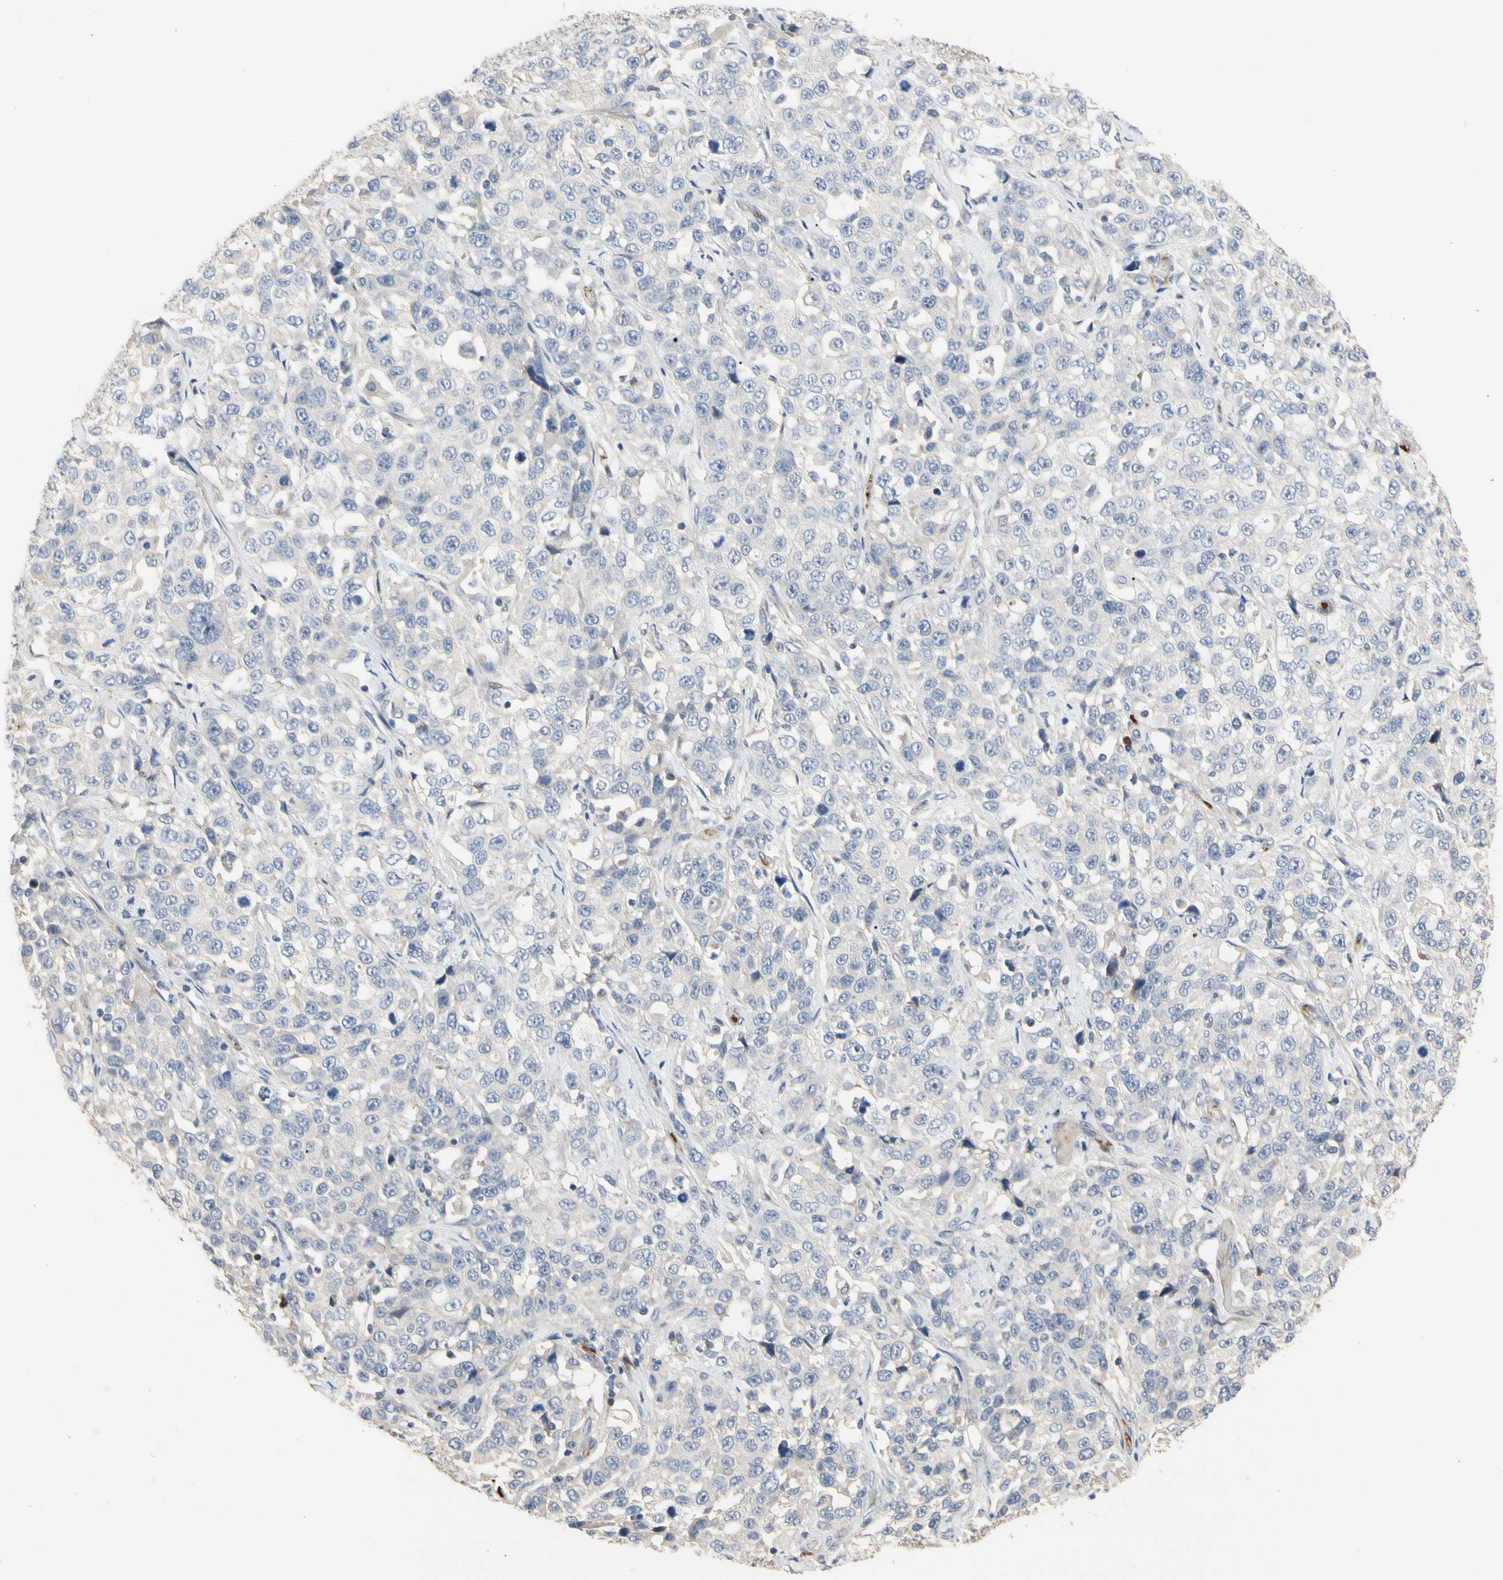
{"staining": {"intensity": "negative", "quantity": "none", "location": "none"}, "tissue": "stomach cancer", "cell_type": "Tumor cells", "image_type": "cancer", "snomed": [{"axis": "morphology", "description": "Normal tissue, NOS"}, {"axis": "morphology", "description": "Adenocarcinoma, NOS"}, {"axis": "topography", "description": "Stomach"}], "caption": "Immunohistochemistry photomicrograph of neoplastic tissue: human adenocarcinoma (stomach) stained with DAB exhibits no significant protein expression in tumor cells. Brightfield microscopy of immunohistochemistry stained with DAB (brown) and hematoxylin (blue), captured at high magnification.", "gene": "HMGCR", "patient": {"sex": "male", "age": 48}}